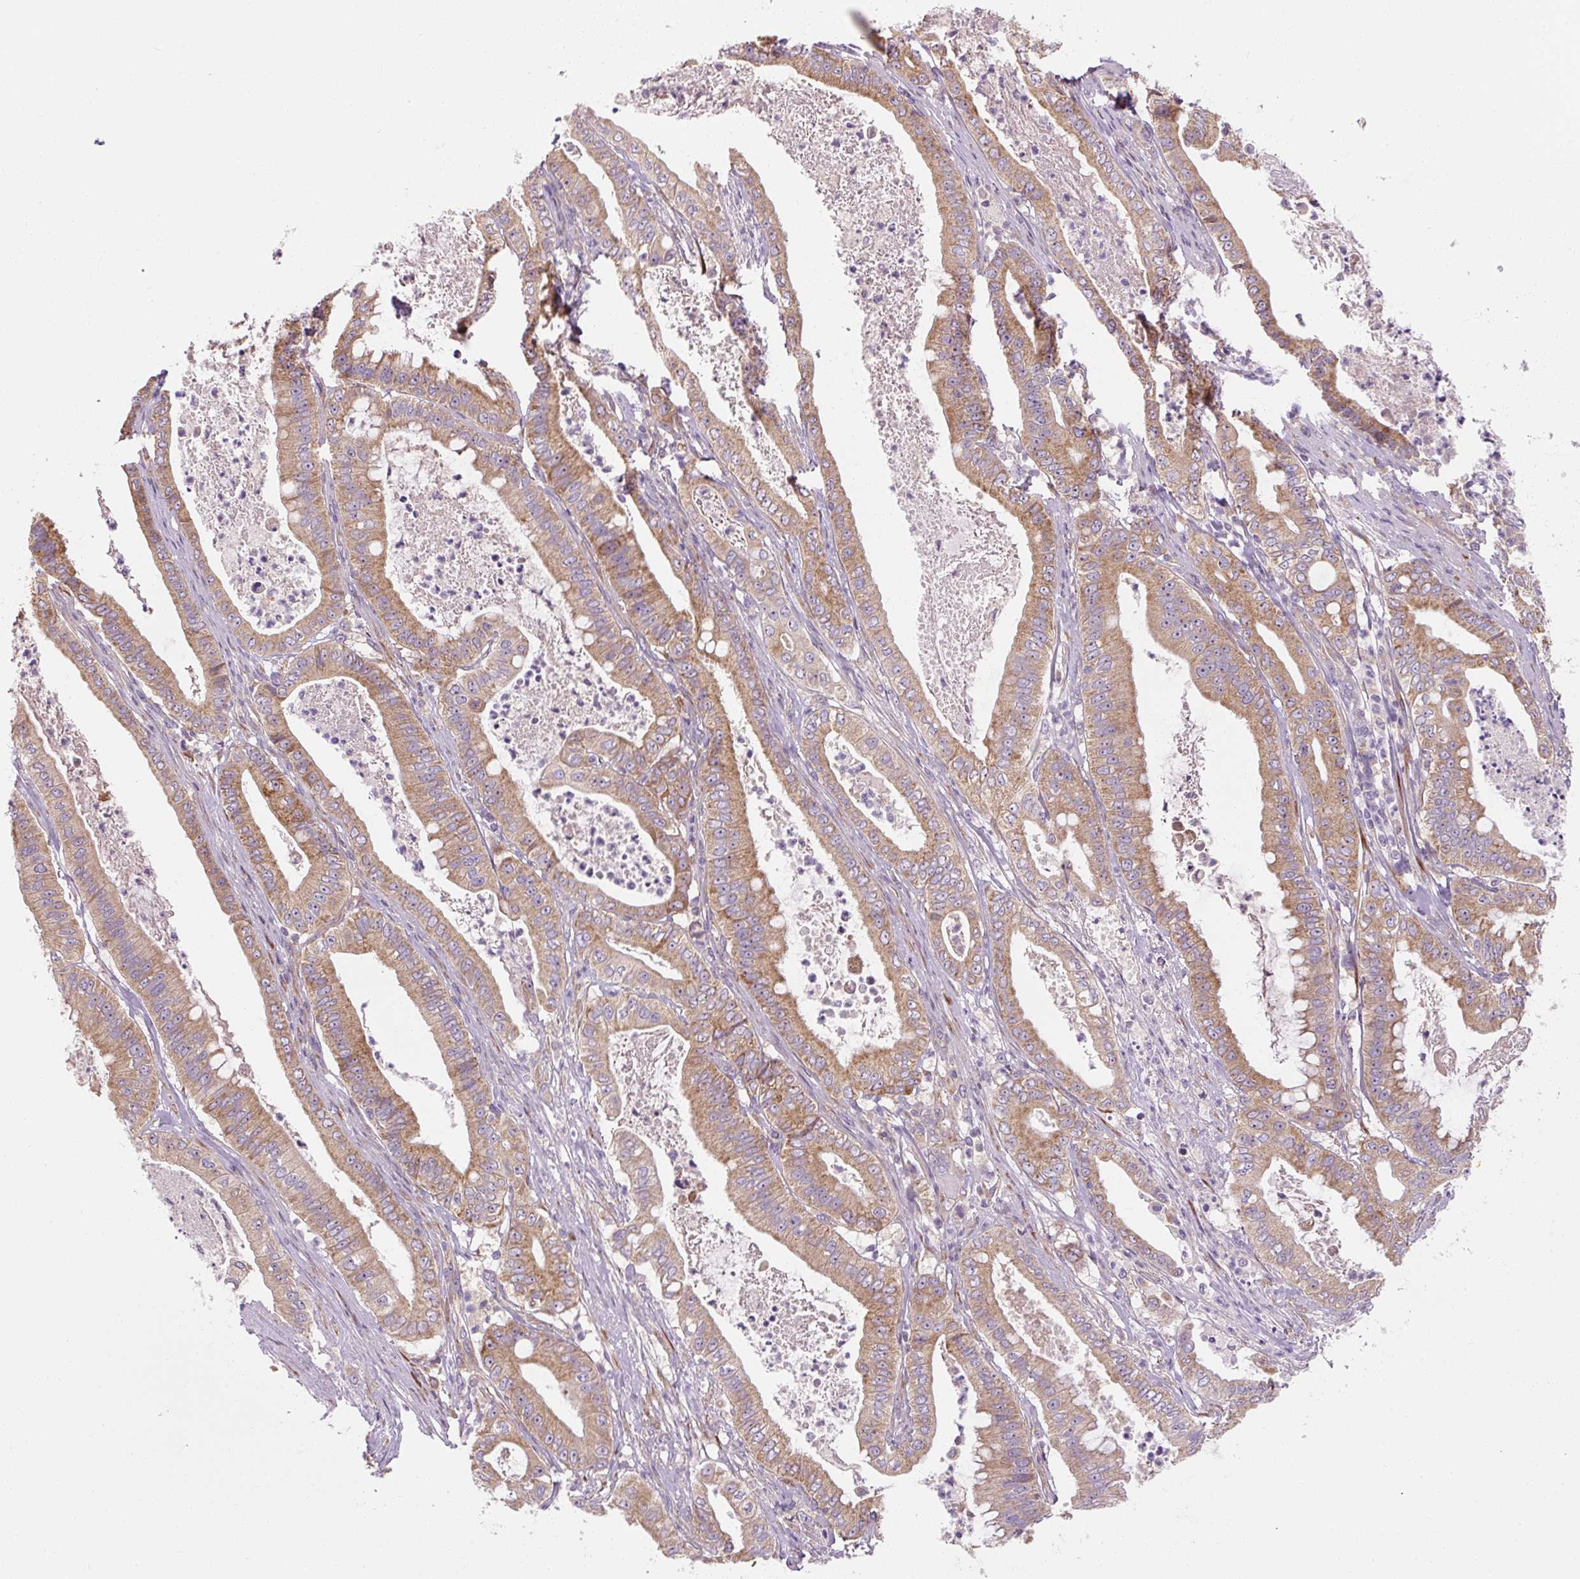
{"staining": {"intensity": "moderate", "quantity": ">75%", "location": "cytoplasmic/membranous"}, "tissue": "pancreatic cancer", "cell_type": "Tumor cells", "image_type": "cancer", "snomed": [{"axis": "morphology", "description": "Adenocarcinoma, NOS"}, {"axis": "topography", "description": "Pancreas"}], "caption": "Pancreatic cancer (adenocarcinoma) tissue exhibits moderate cytoplasmic/membranous expression in about >75% of tumor cells", "gene": "PRSS48", "patient": {"sex": "male", "age": 71}}